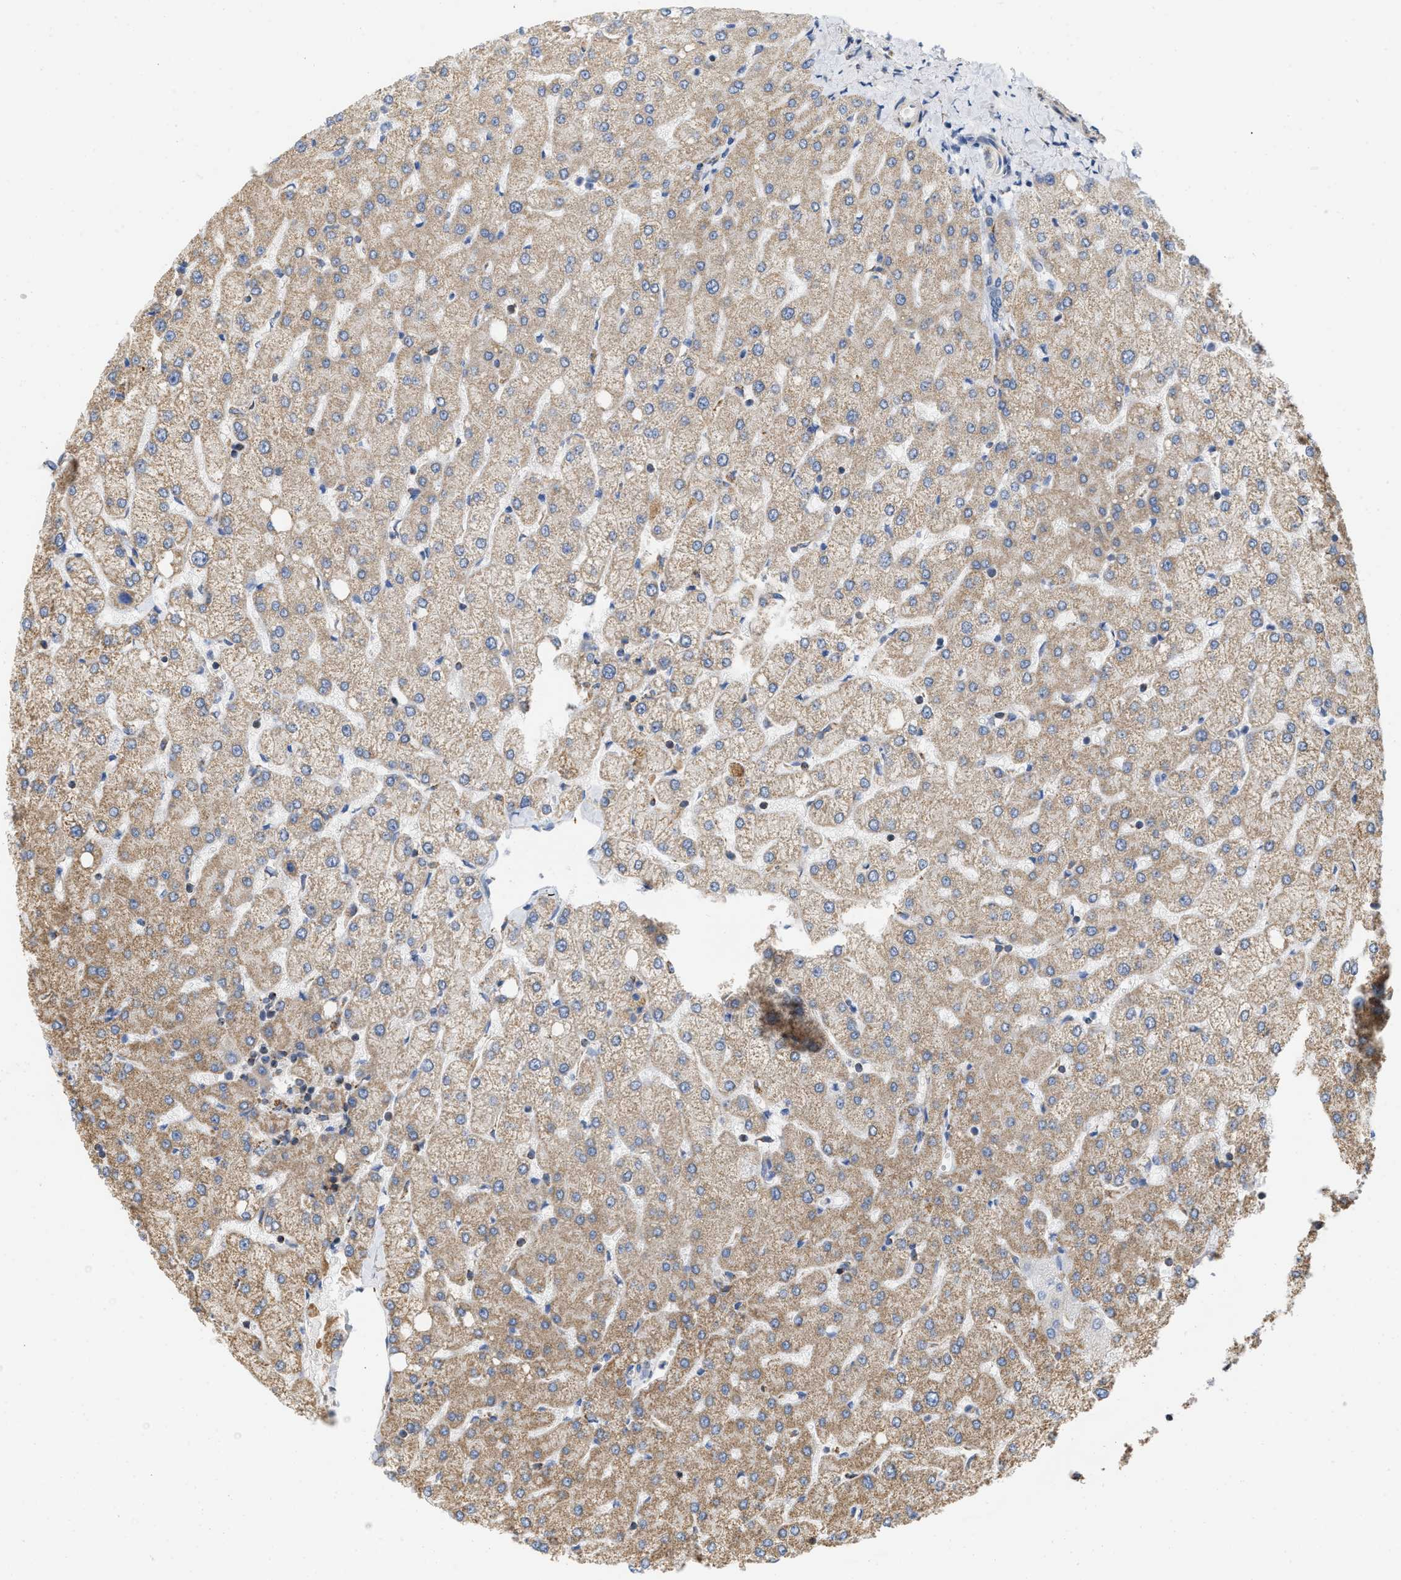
{"staining": {"intensity": "moderate", "quantity": "25%-75%", "location": "cytoplasmic/membranous"}, "tissue": "liver", "cell_type": "Cholangiocytes", "image_type": "normal", "snomed": [{"axis": "morphology", "description": "Normal tissue, NOS"}, {"axis": "topography", "description": "Liver"}], "caption": "Immunohistochemical staining of unremarkable human liver reveals 25%-75% levels of moderate cytoplasmic/membranous protein expression in about 25%-75% of cholangiocytes. The staining is performed using DAB (3,3'-diaminobenzidine) brown chromogen to label protein expression. The nuclei are counter-stained blue using hematoxylin.", "gene": "GRB10", "patient": {"sex": "female", "age": 54}}